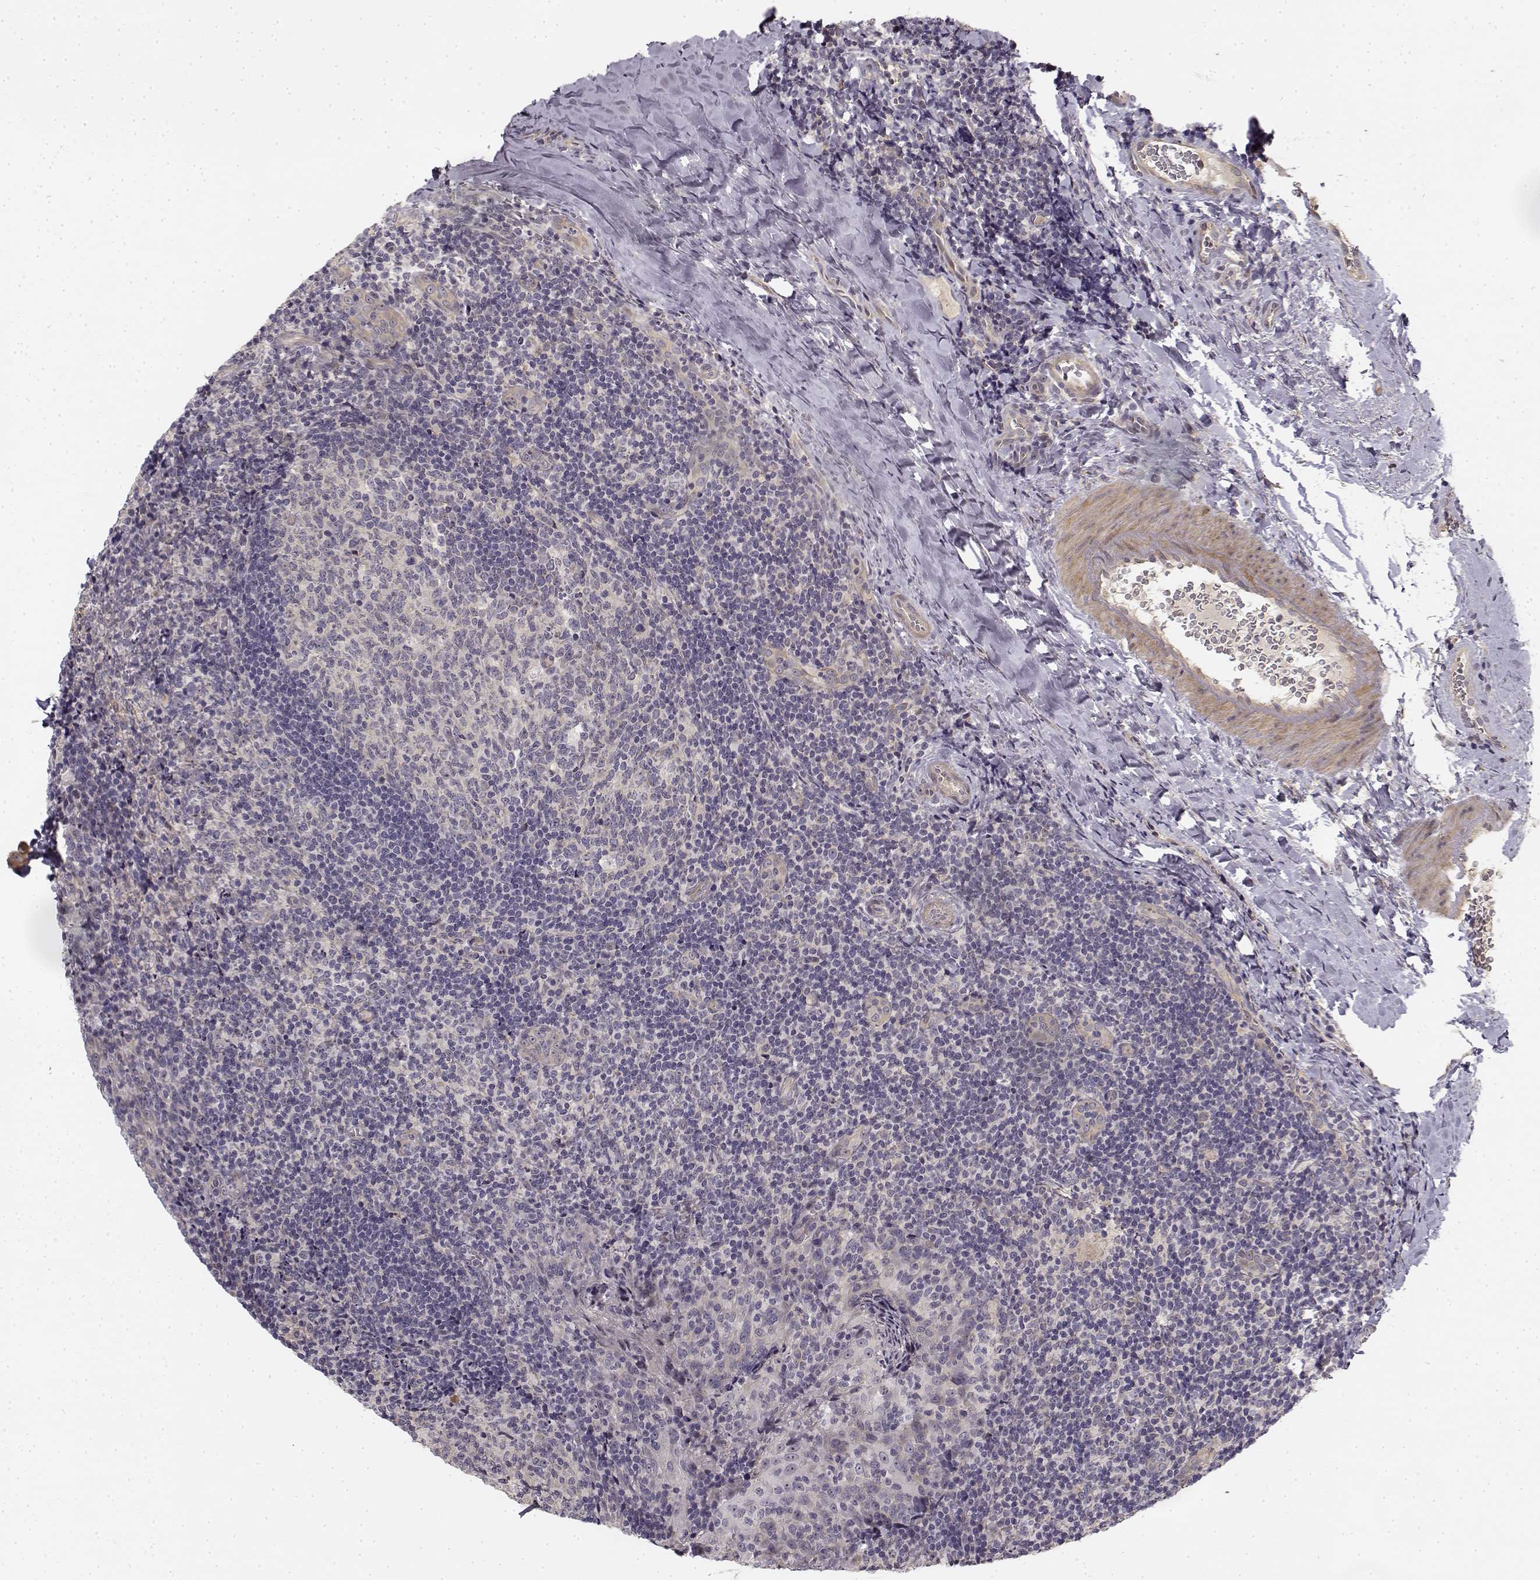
{"staining": {"intensity": "negative", "quantity": "none", "location": "none"}, "tissue": "tonsil", "cell_type": "Germinal center cells", "image_type": "normal", "snomed": [{"axis": "morphology", "description": "Normal tissue, NOS"}, {"axis": "topography", "description": "Tonsil"}], "caption": "A micrograph of tonsil stained for a protein reveals no brown staining in germinal center cells.", "gene": "MED12L", "patient": {"sex": "male", "age": 17}}